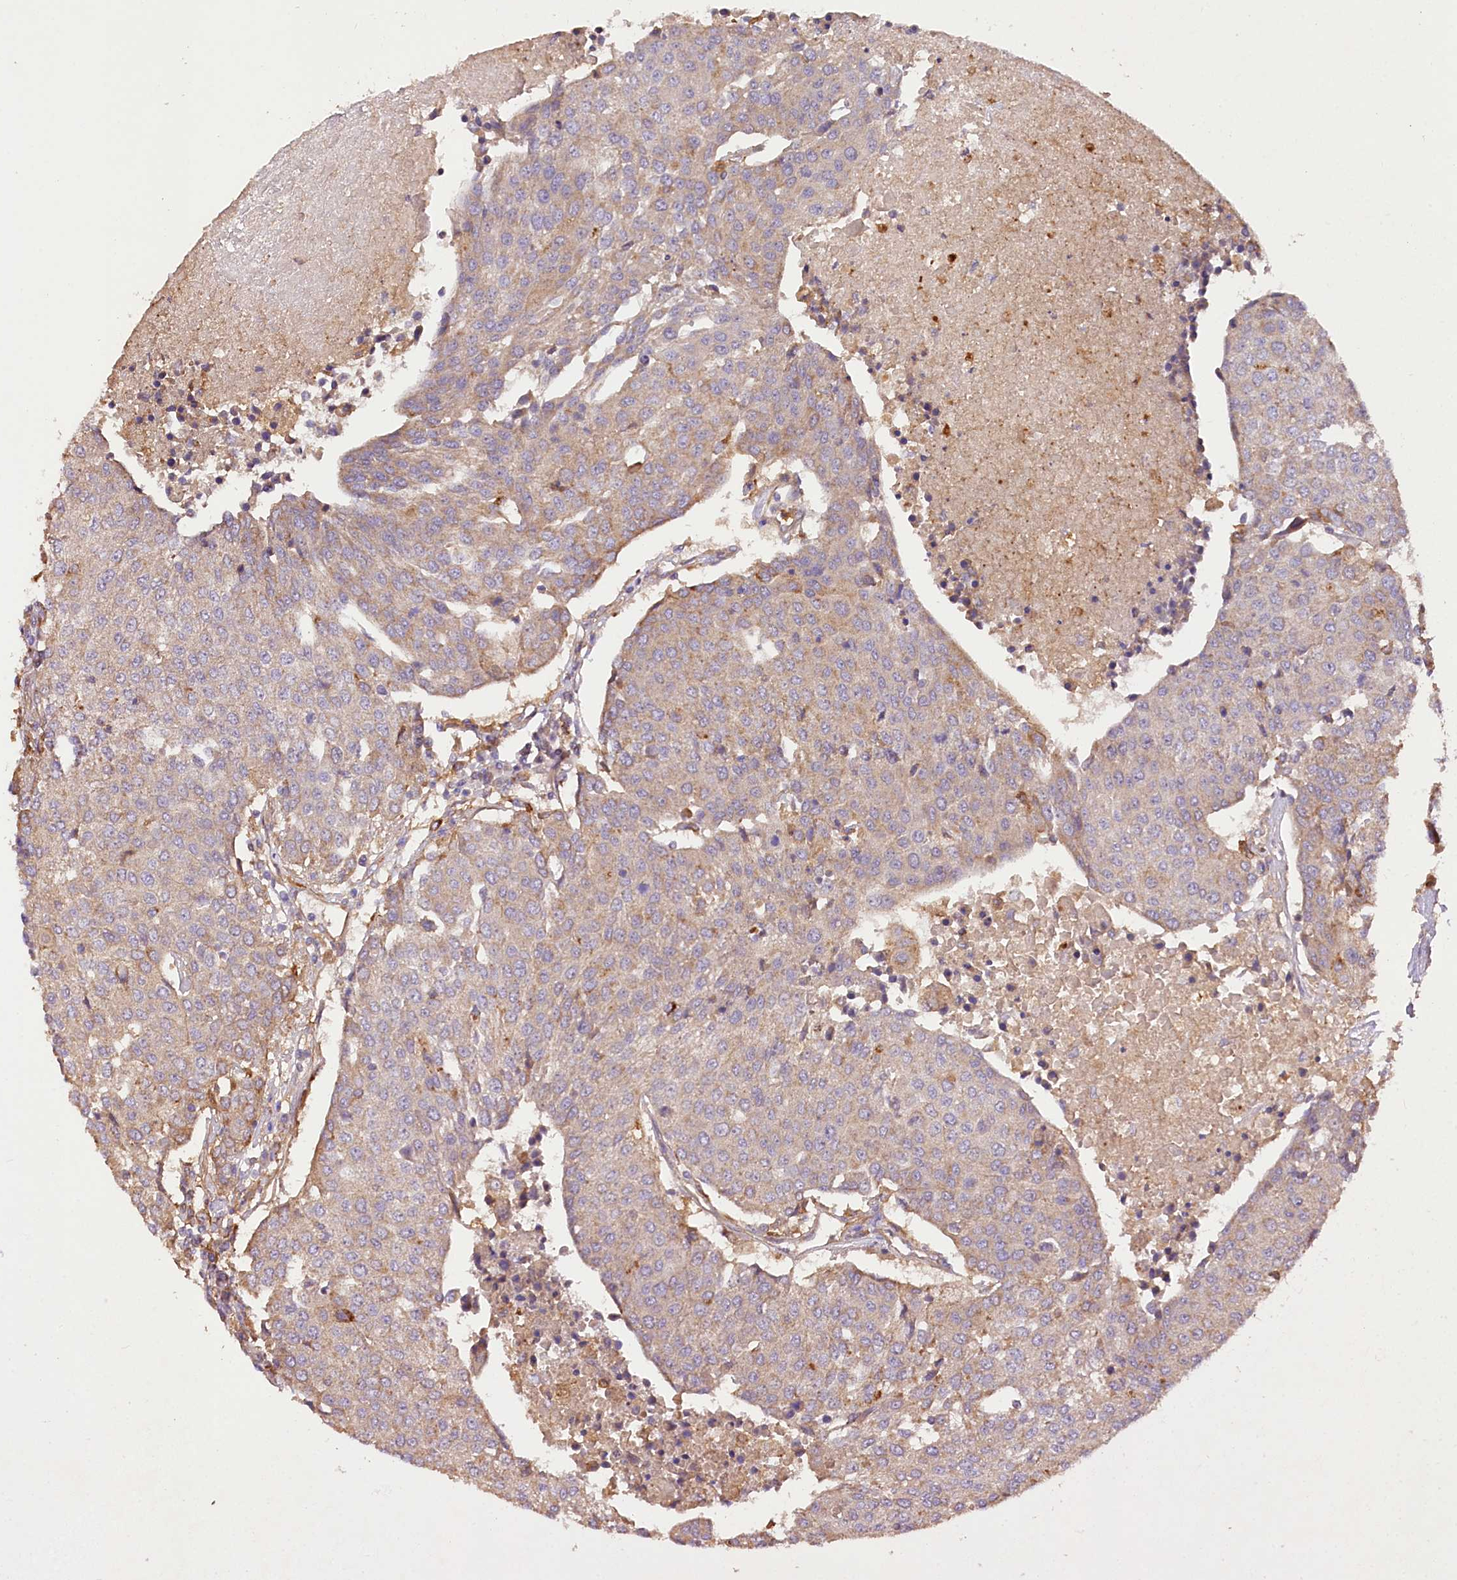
{"staining": {"intensity": "negative", "quantity": "none", "location": "none"}, "tissue": "urothelial cancer", "cell_type": "Tumor cells", "image_type": "cancer", "snomed": [{"axis": "morphology", "description": "Urothelial carcinoma, High grade"}, {"axis": "topography", "description": "Urinary bladder"}], "caption": "IHC photomicrograph of urothelial cancer stained for a protein (brown), which shows no expression in tumor cells.", "gene": "CSAD", "patient": {"sex": "female", "age": 85}}